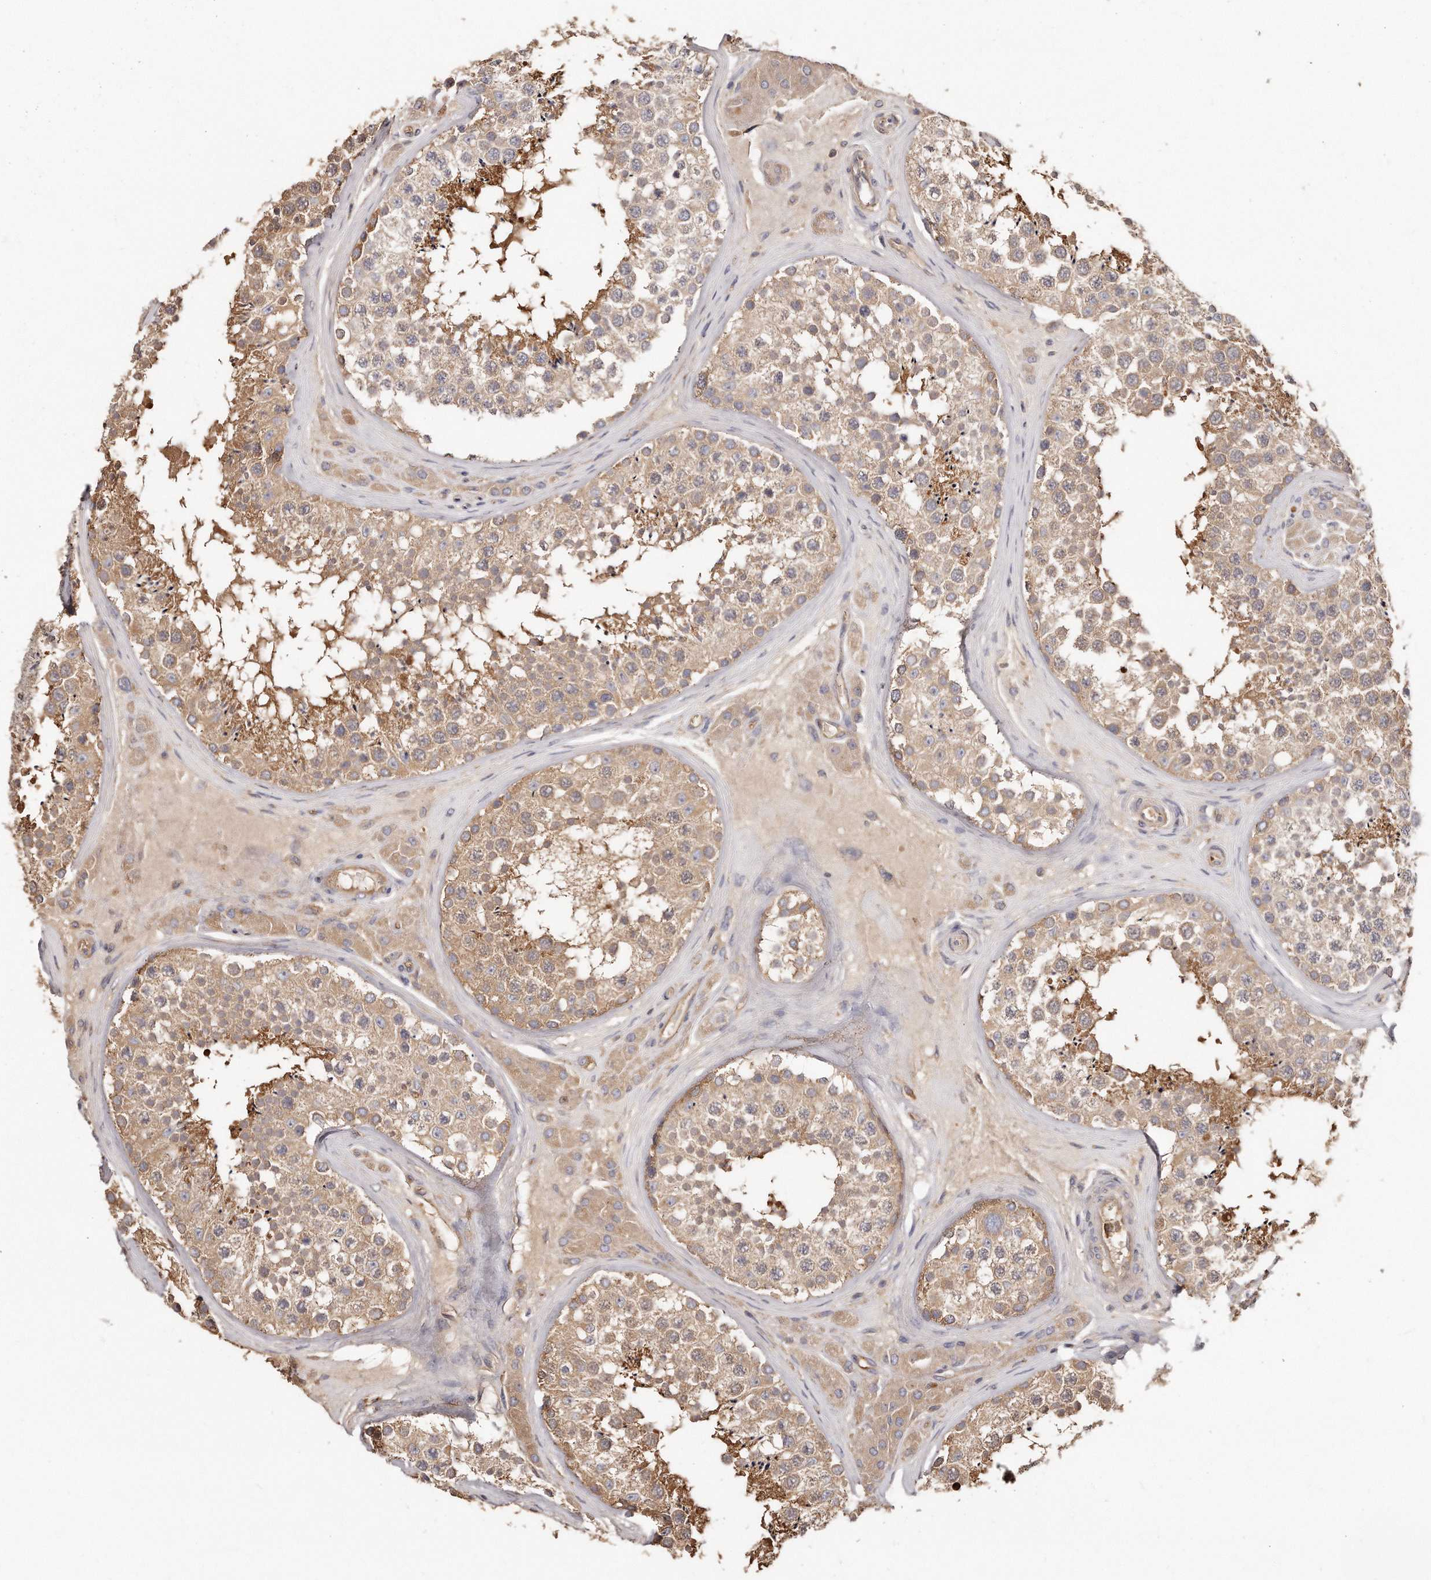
{"staining": {"intensity": "moderate", "quantity": ">75%", "location": "cytoplasmic/membranous"}, "tissue": "testis", "cell_type": "Cells in seminiferous ducts", "image_type": "normal", "snomed": [{"axis": "morphology", "description": "Normal tissue, NOS"}, {"axis": "topography", "description": "Testis"}], "caption": "Protein expression by IHC displays moderate cytoplasmic/membranous positivity in about >75% of cells in seminiferous ducts in benign testis.", "gene": "CAP1", "patient": {"sex": "male", "age": 46}}